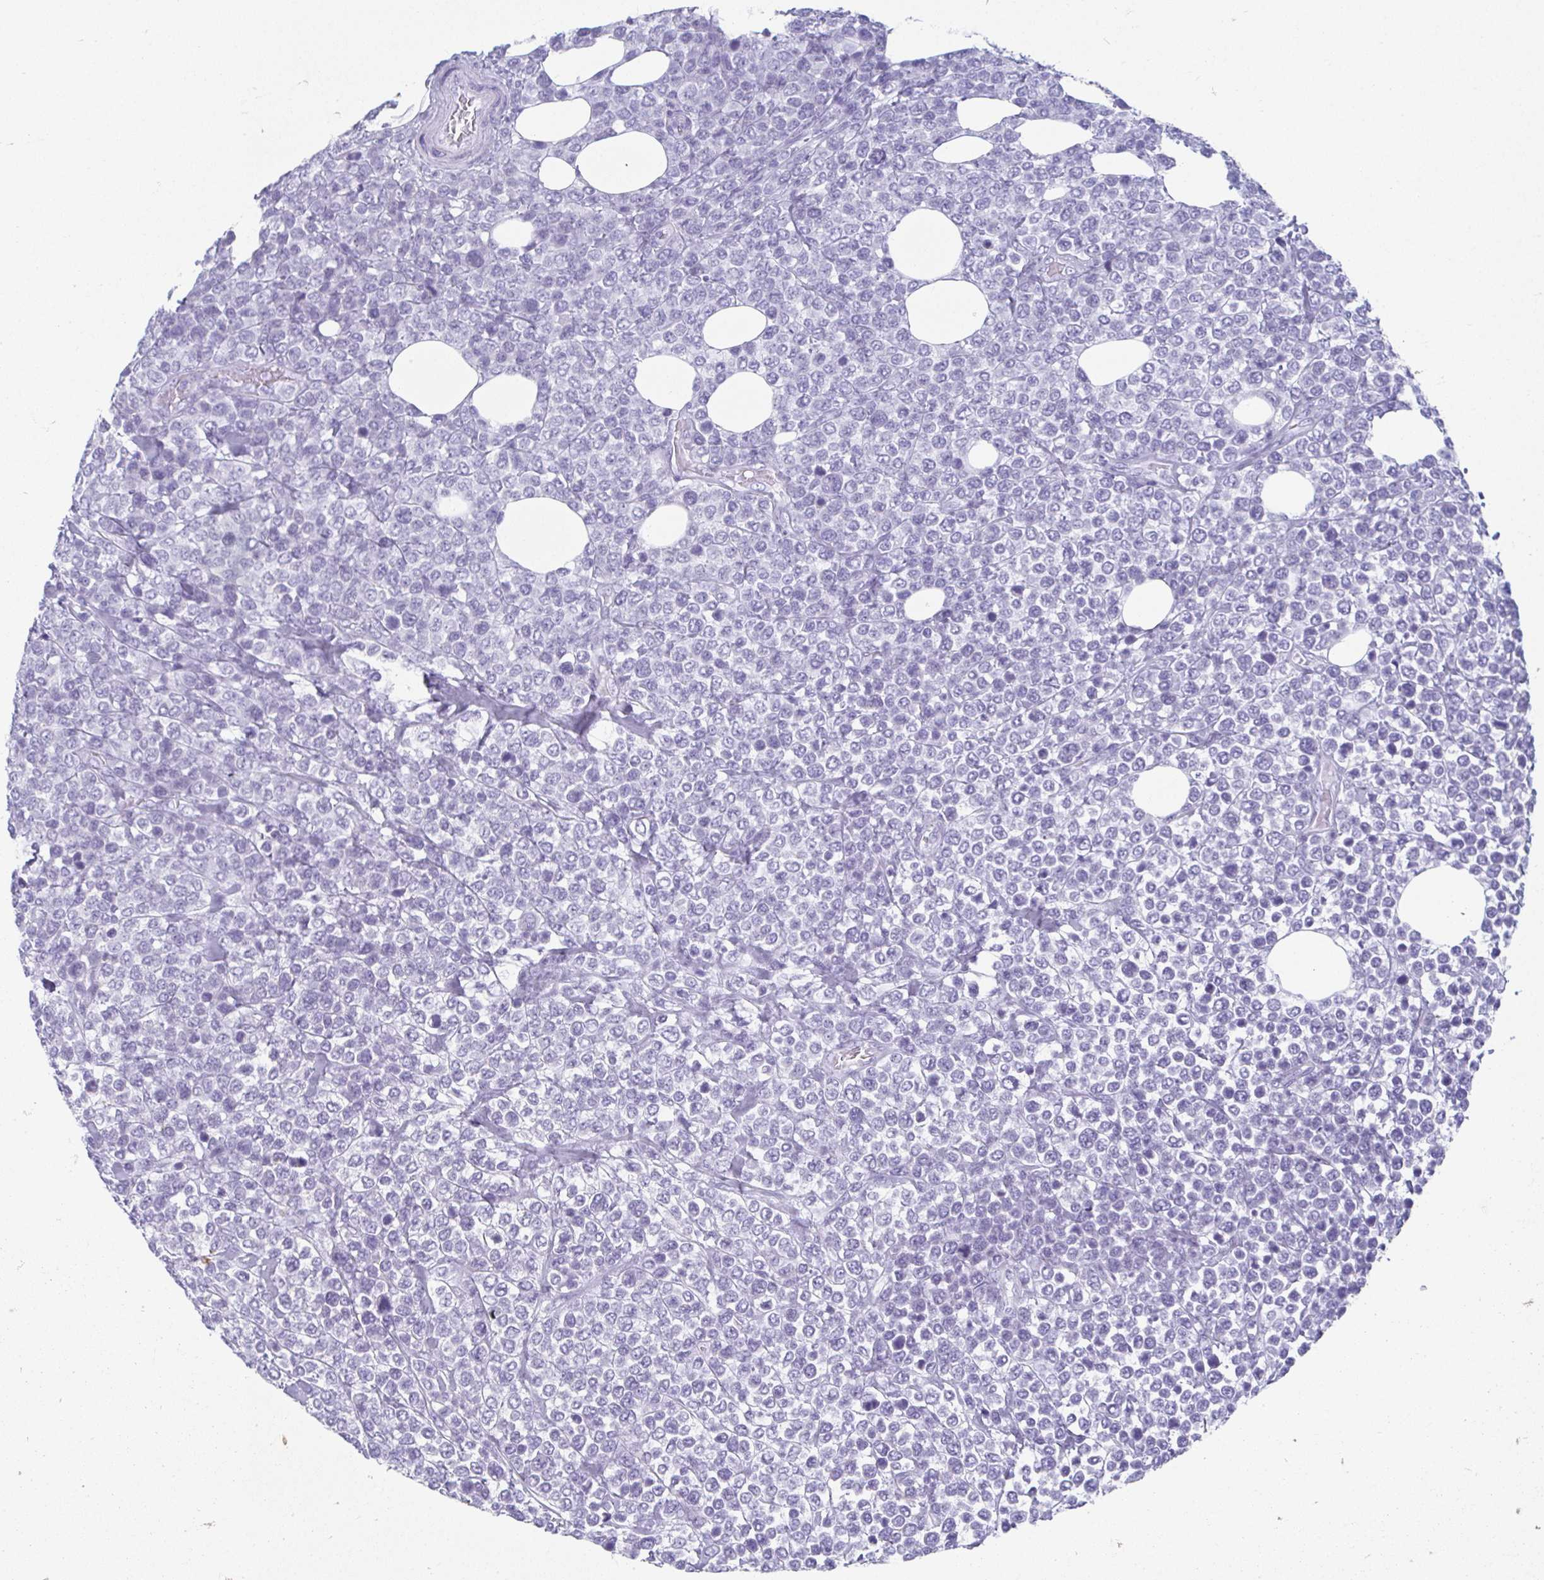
{"staining": {"intensity": "negative", "quantity": "none", "location": "none"}, "tissue": "lymphoma", "cell_type": "Tumor cells", "image_type": "cancer", "snomed": [{"axis": "morphology", "description": "Malignant lymphoma, non-Hodgkin's type, High grade"}, {"axis": "topography", "description": "Soft tissue"}], "caption": "Tumor cells are negative for protein expression in human malignant lymphoma, non-Hodgkin's type (high-grade).", "gene": "GHRL", "patient": {"sex": "female", "age": 56}}